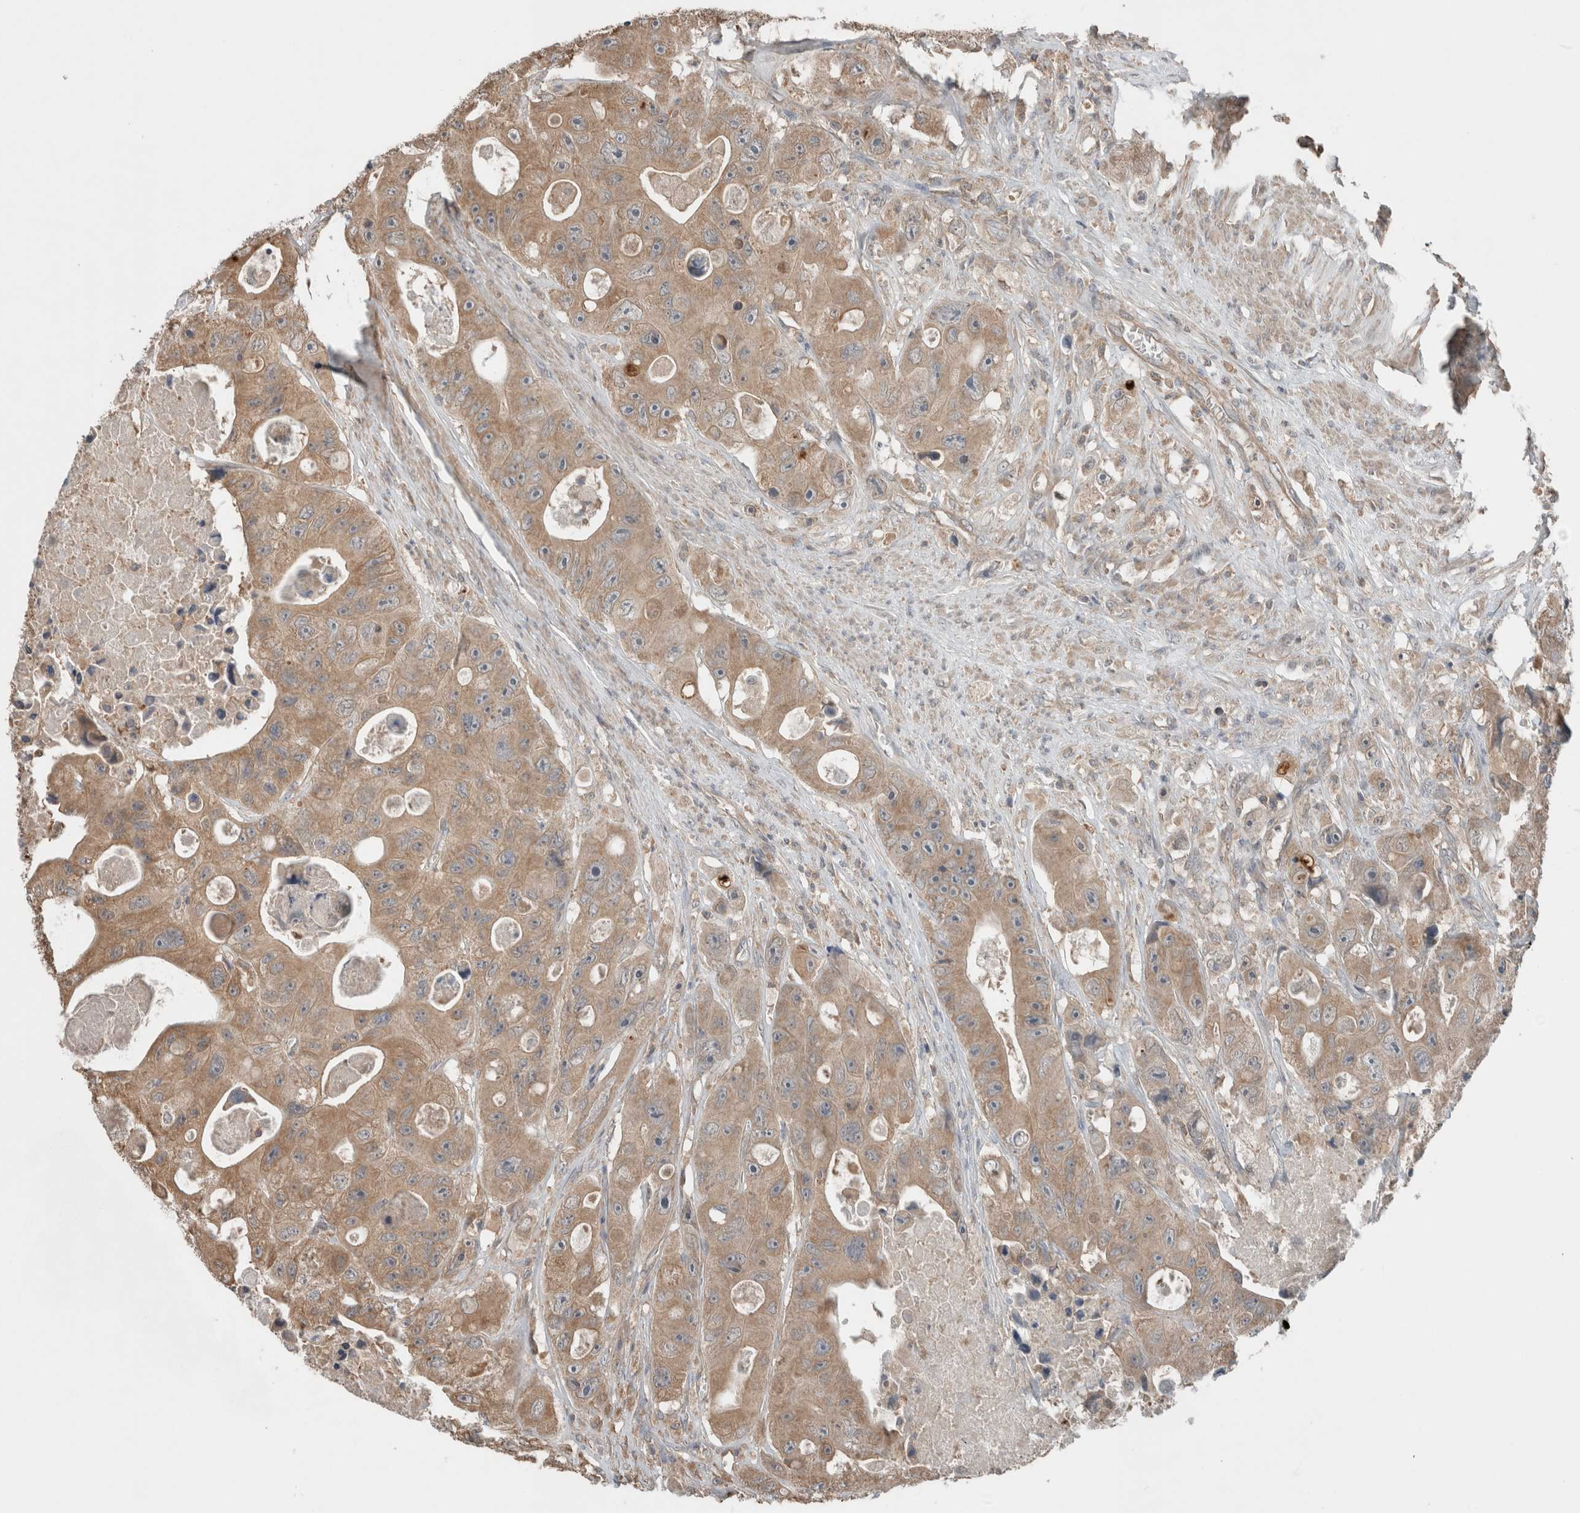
{"staining": {"intensity": "moderate", "quantity": ">75%", "location": "cytoplasmic/membranous"}, "tissue": "colorectal cancer", "cell_type": "Tumor cells", "image_type": "cancer", "snomed": [{"axis": "morphology", "description": "Adenocarcinoma, NOS"}, {"axis": "topography", "description": "Colon"}], "caption": "Immunohistochemistry histopathology image of colorectal cancer stained for a protein (brown), which shows medium levels of moderate cytoplasmic/membranous expression in approximately >75% of tumor cells.", "gene": "KLK14", "patient": {"sex": "female", "age": 46}}